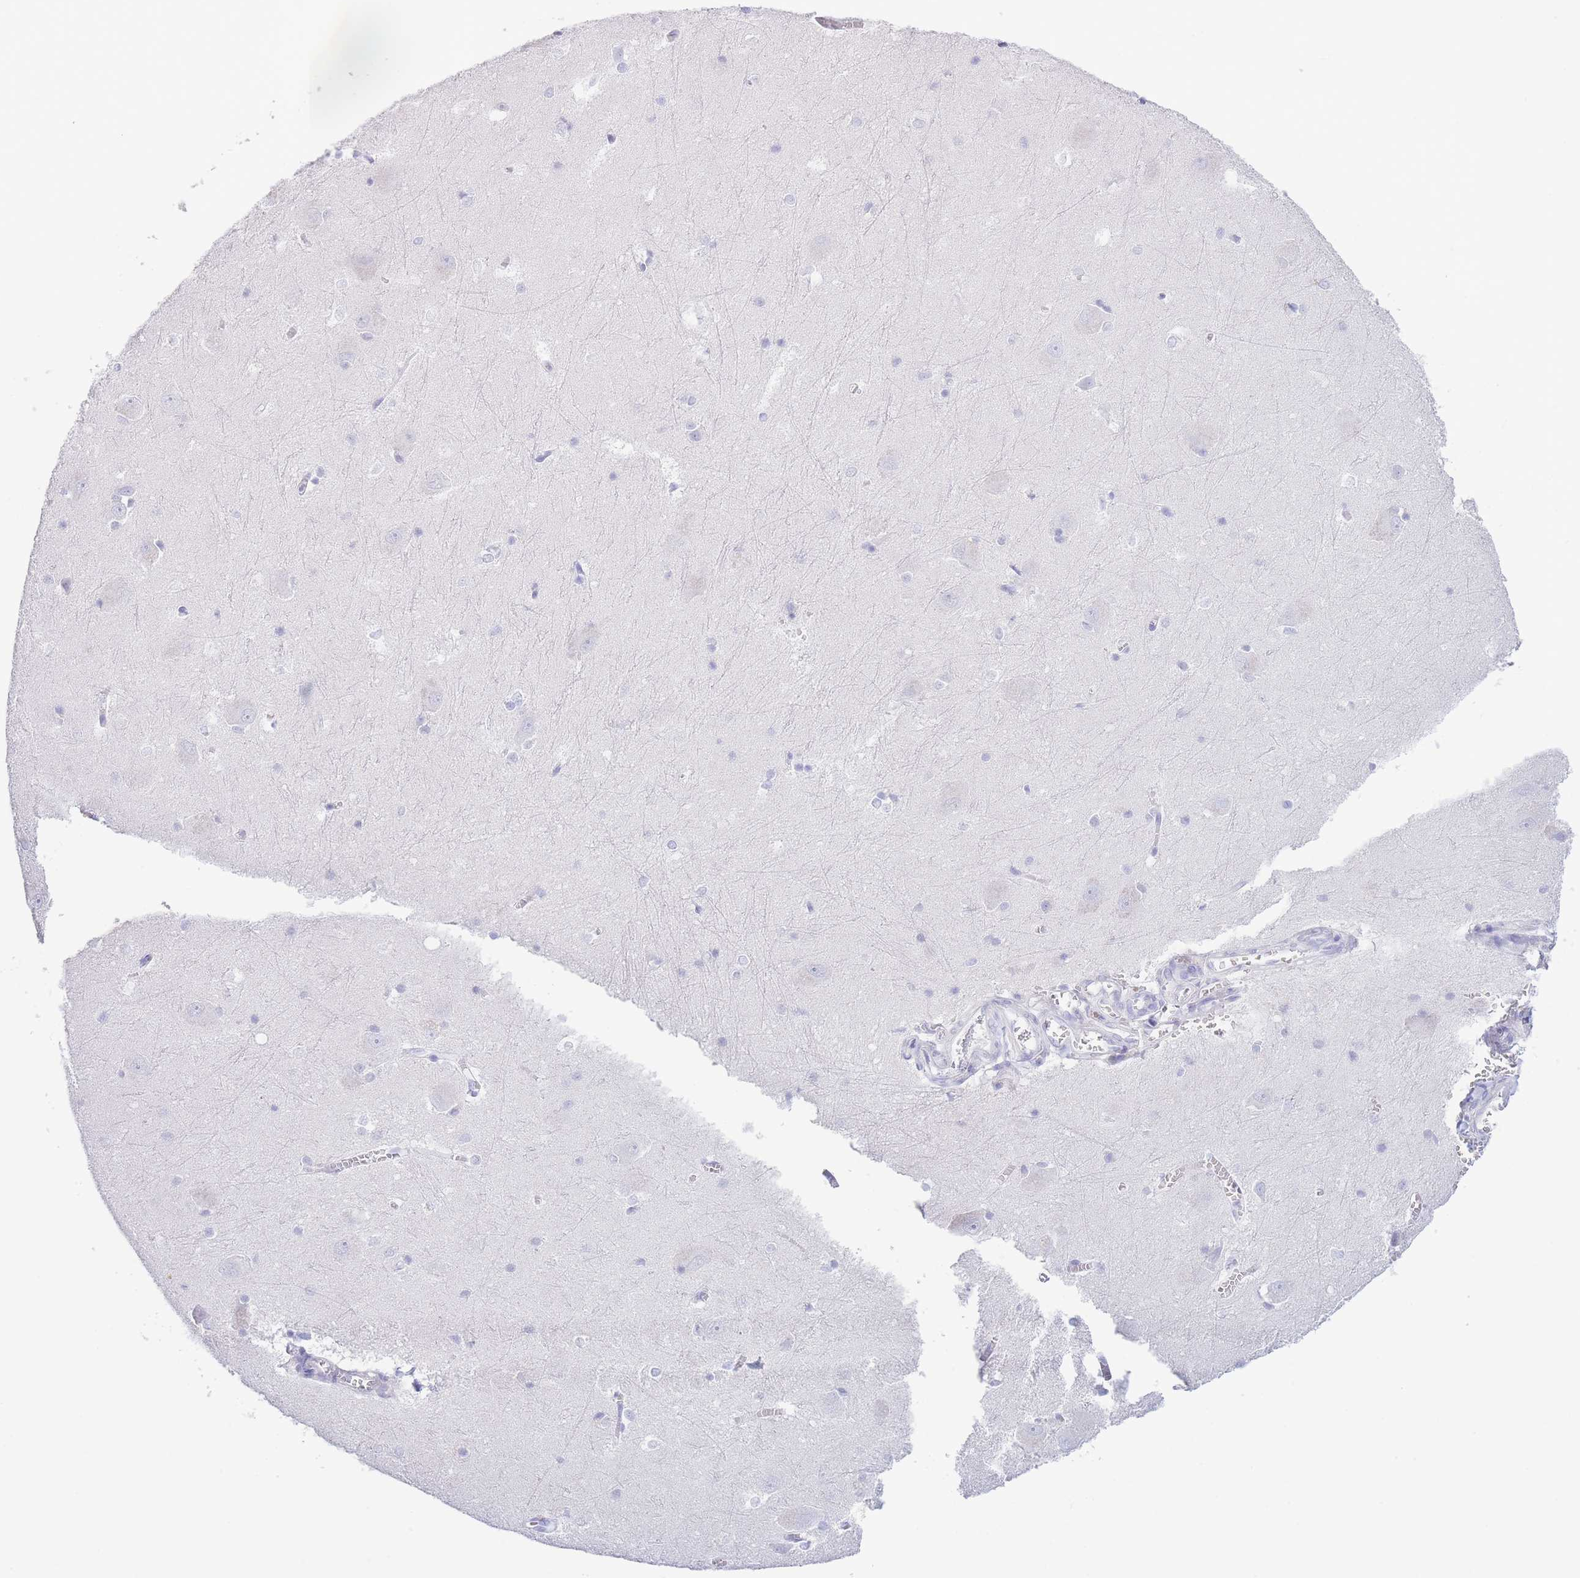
{"staining": {"intensity": "negative", "quantity": "none", "location": "none"}, "tissue": "hippocampus", "cell_type": "Glial cells", "image_type": "normal", "snomed": [{"axis": "morphology", "description": "Normal tissue, NOS"}, {"axis": "topography", "description": "Hippocampus"}], "caption": "Protein analysis of benign hippocampus exhibits no significant positivity in glial cells.", "gene": "PKLR", "patient": {"sex": "female", "age": 64}}